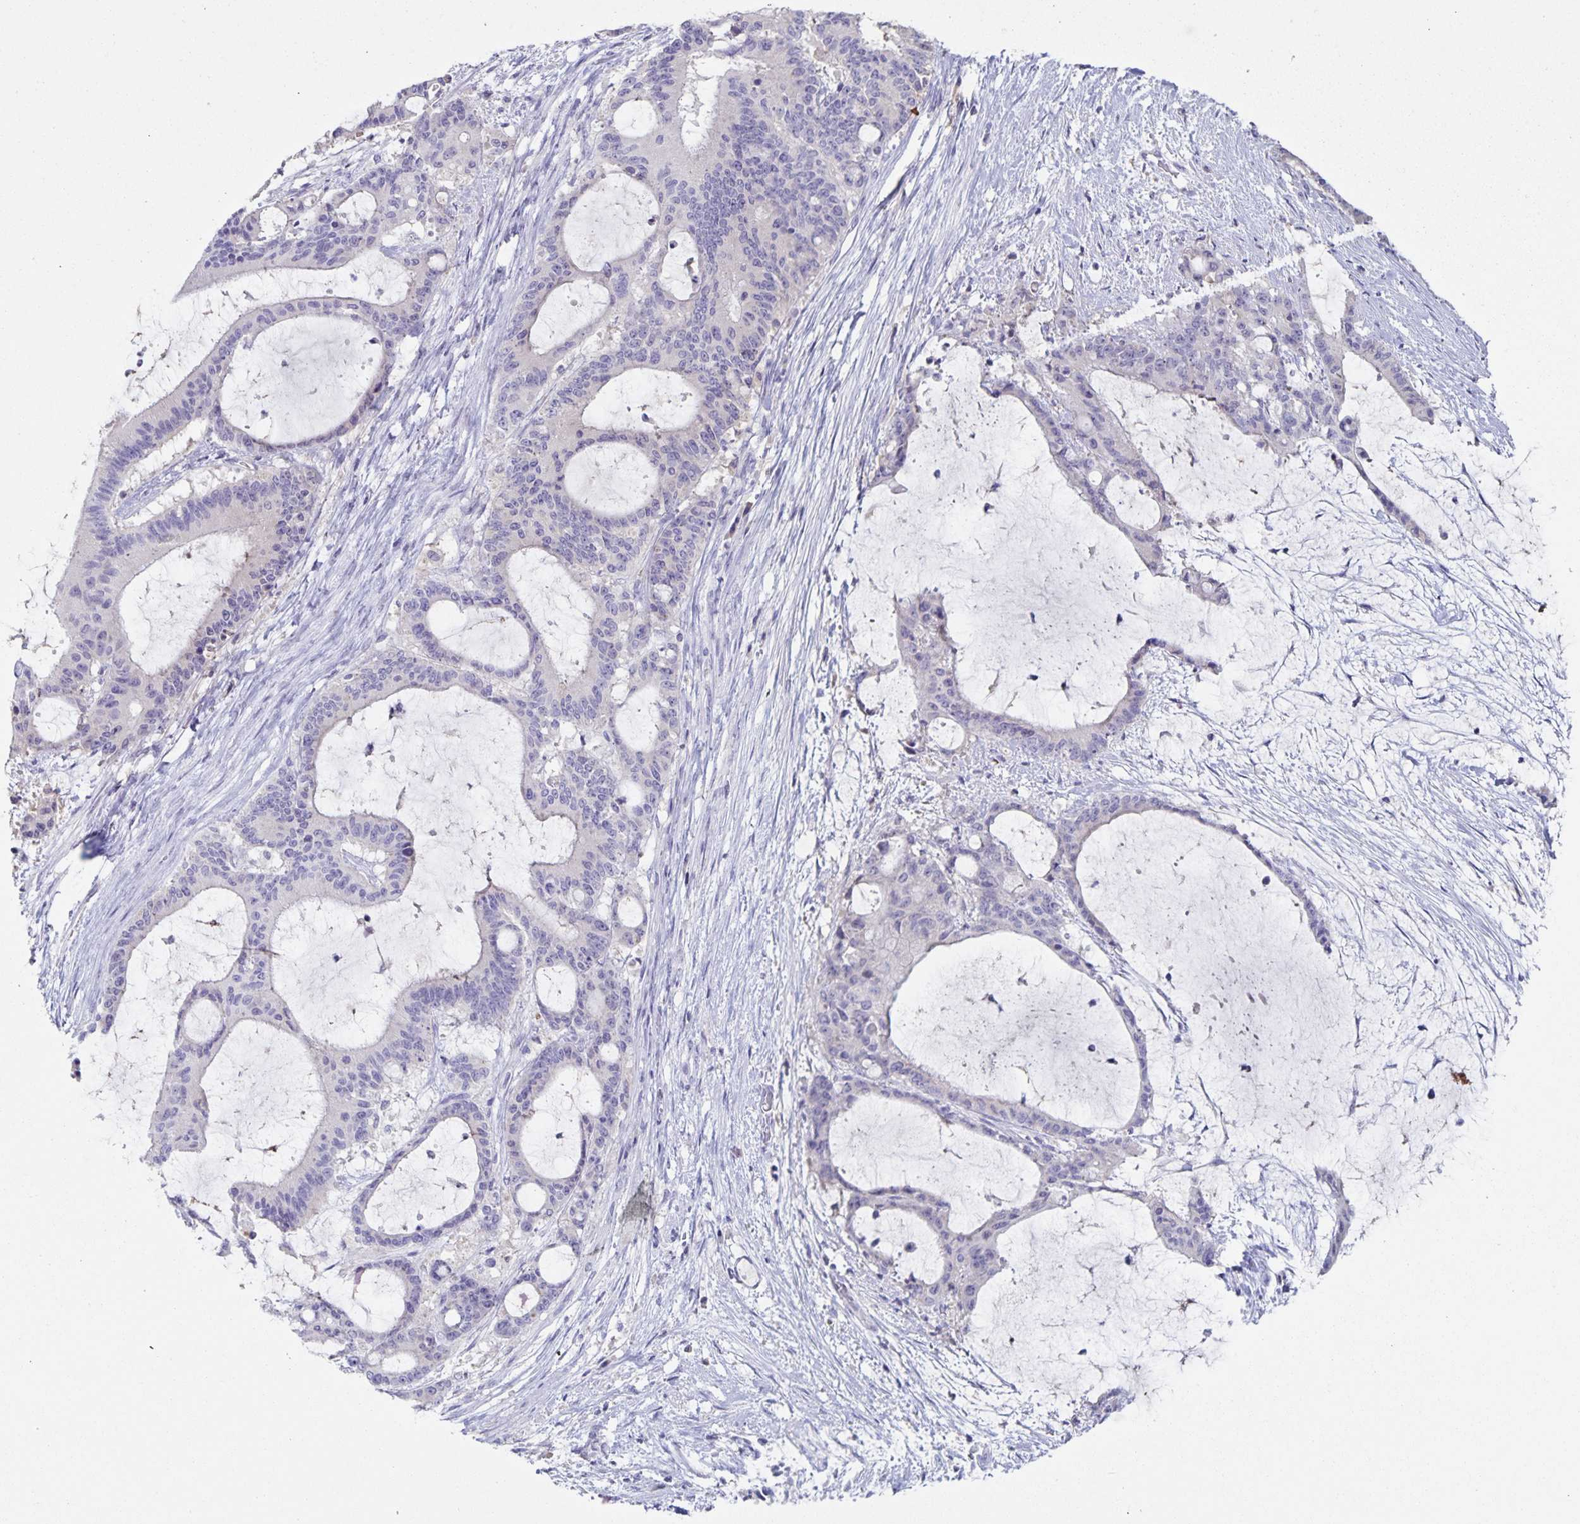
{"staining": {"intensity": "negative", "quantity": "none", "location": "none"}, "tissue": "liver cancer", "cell_type": "Tumor cells", "image_type": "cancer", "snomed": [{"axis": "morphology", "description": "Normal tissue, NOS"}, {"axis": "morphology", "description": "Cholangiocarcinoma"}, {"axis": "topography", "description": "Liver"}, {"axis": "topography", "description": "Peripheral nerve tissue"}], "caption": "Immunohistochemistry of human liver cholangiocarcinoma displays no staining in tumor cells.", "gene": "RPL36A", "patient": {"sex": "female", "age": 73}}